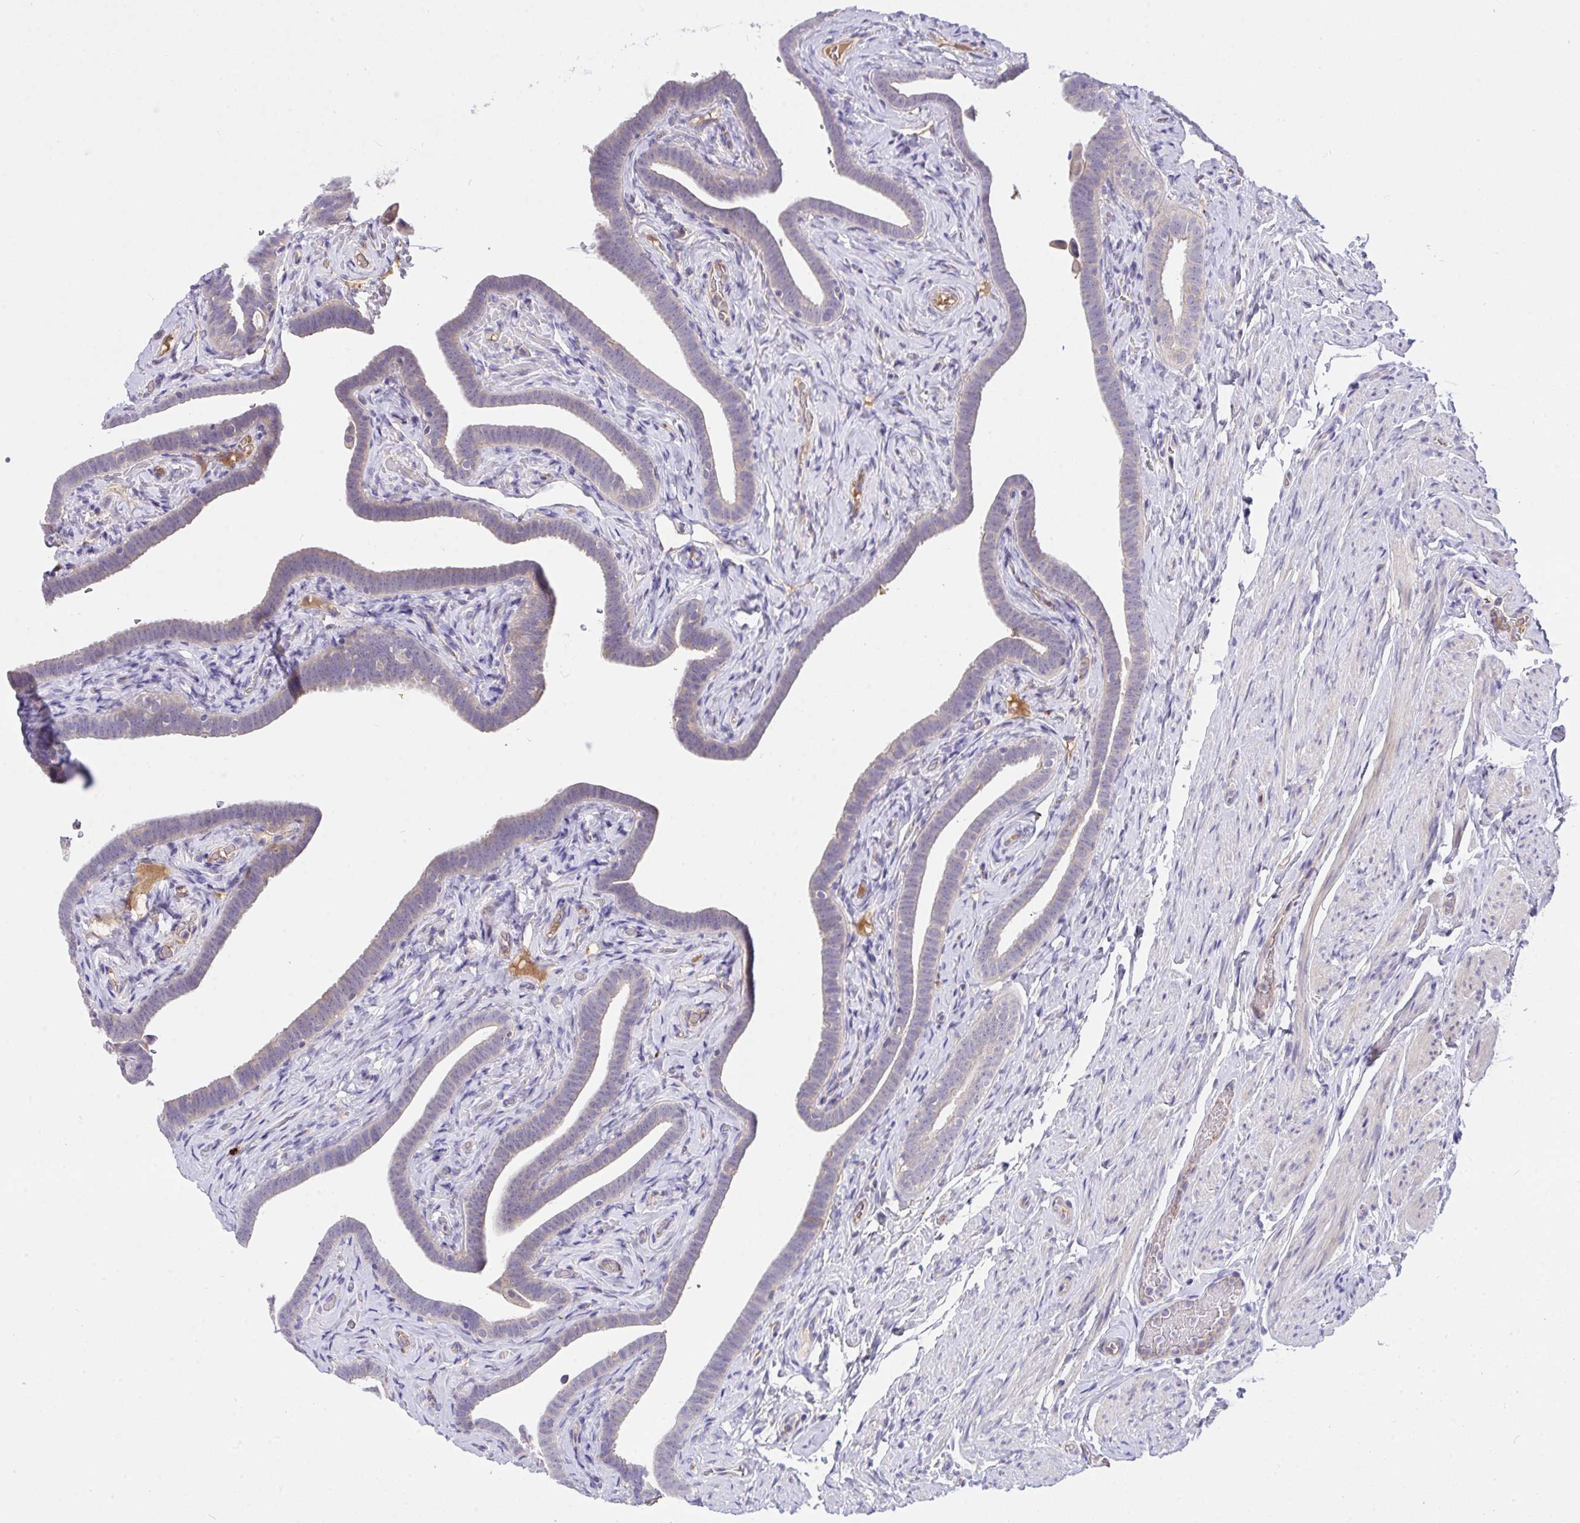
{"staining": {"intensity": "weak", "quantity": "25%-75%", "location": "cytoplasmic/membranous"}, "tissue": "fallopian tube", "cell_type": "Glandular cells", "image_type": "normal", "snomed": [{"axis": "morphology", "description": "Normal tissue, NOS"}, {"axis": "topography", "description": "Fallopian tube"}], "caption": "Glandular cells demonstrate low levels of weak cytoplasmic/membranous positivity in approximately 25%-75% of cells in benign human fallopian tube. (IHC, brightfield microscopy, high magnification).", "gene": "ZNF581", "patient": {"sex": "female", "age": 69}}